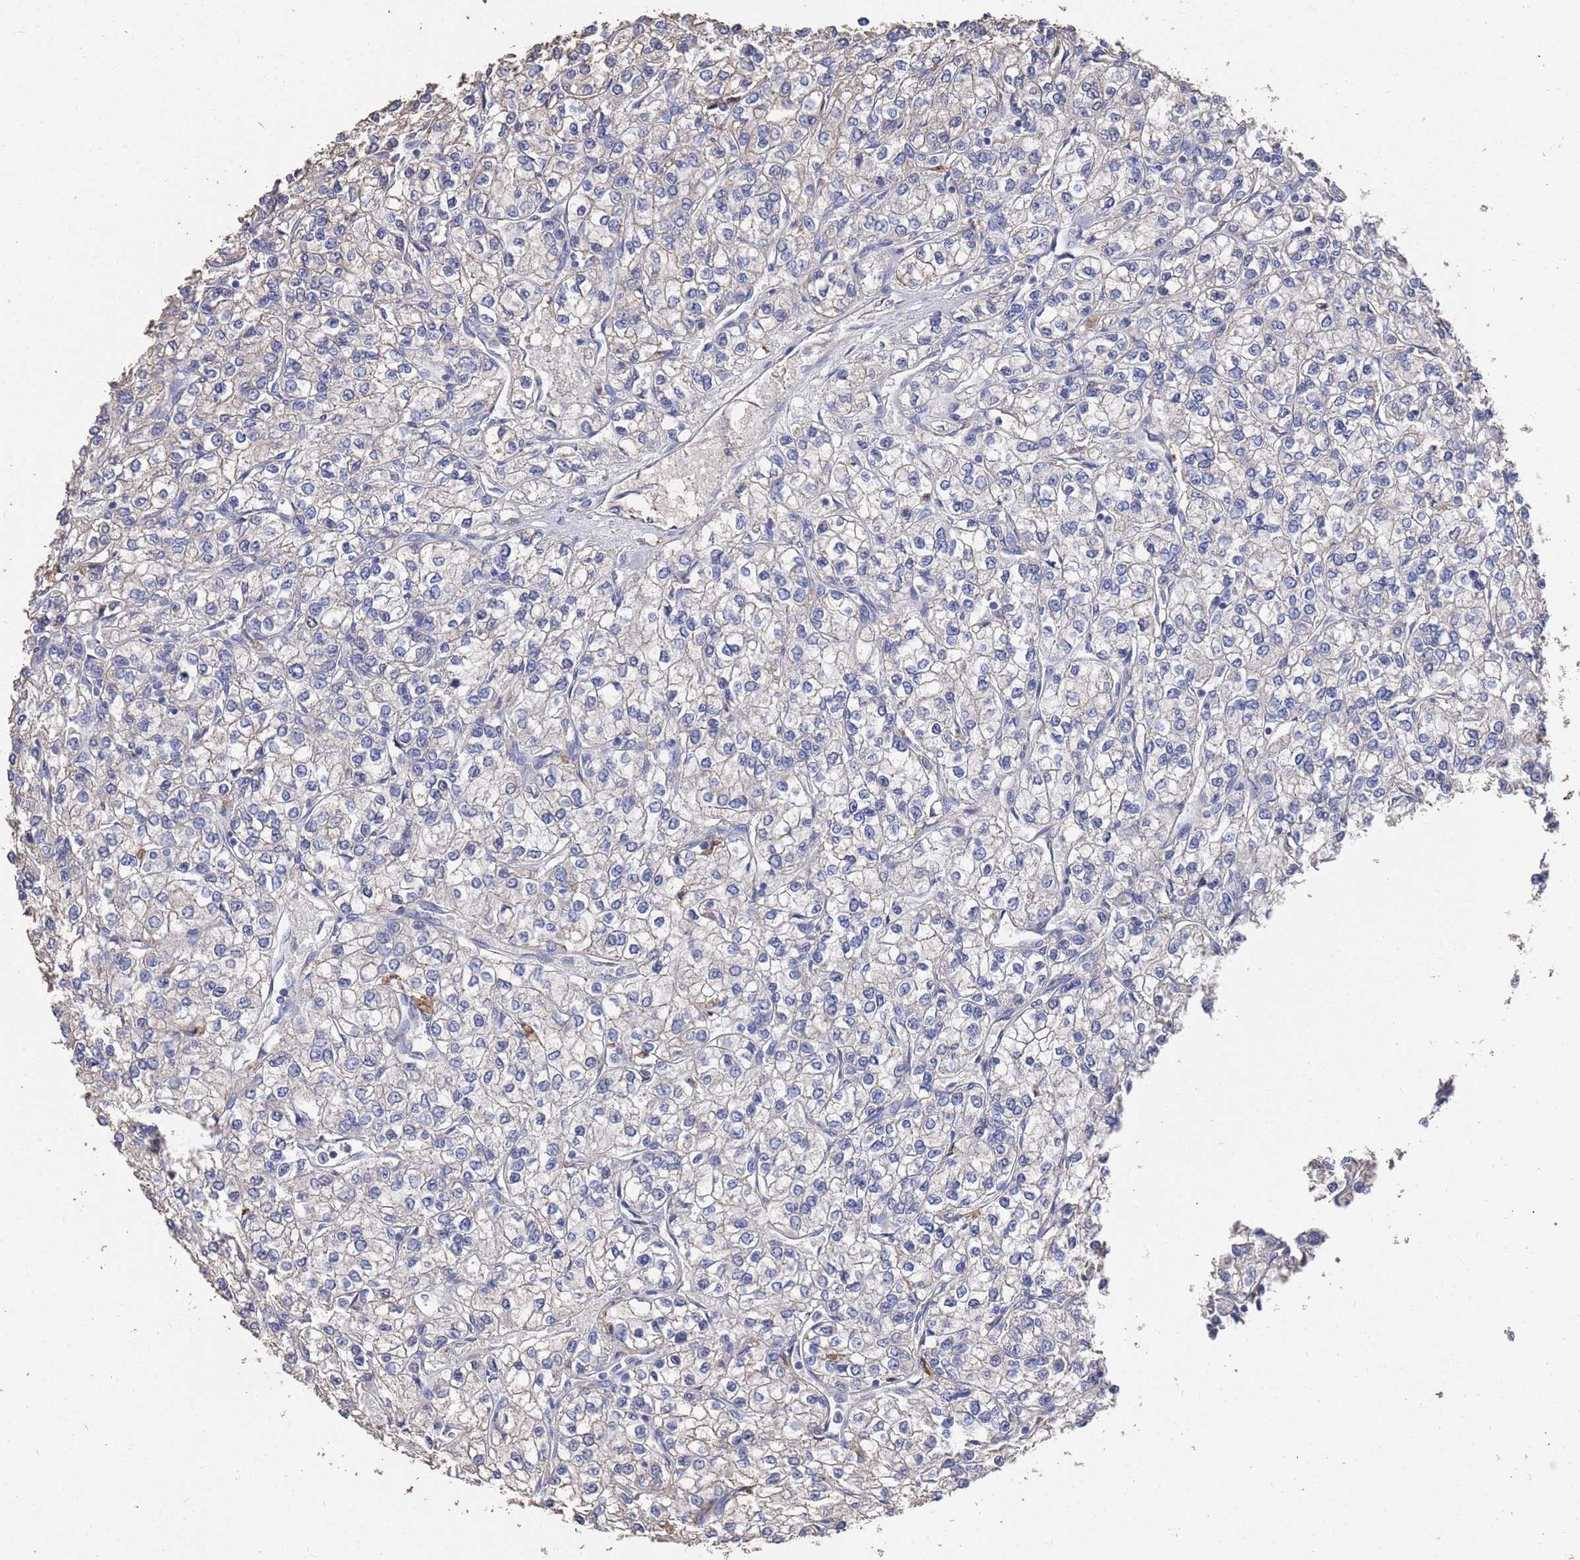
{"staining": {"intensity": "negative", "quantity": "none", "location": "none"}, "tissue": "renal cancer", "cell_type": "Tumor cells", "image_type": "cancer", "snomed": [{"axis": "morphology", "description": "Adenocarcinoma, NOS"}, {"axis": "topography", "description": "Kidney"}], "caption": "Protein analysis of renal cancer (adenocarcinoma) exhibits no significant expression in tumor cells.", "gene": "BTBD18", "patient": {"sex": "male", "age": 80}}